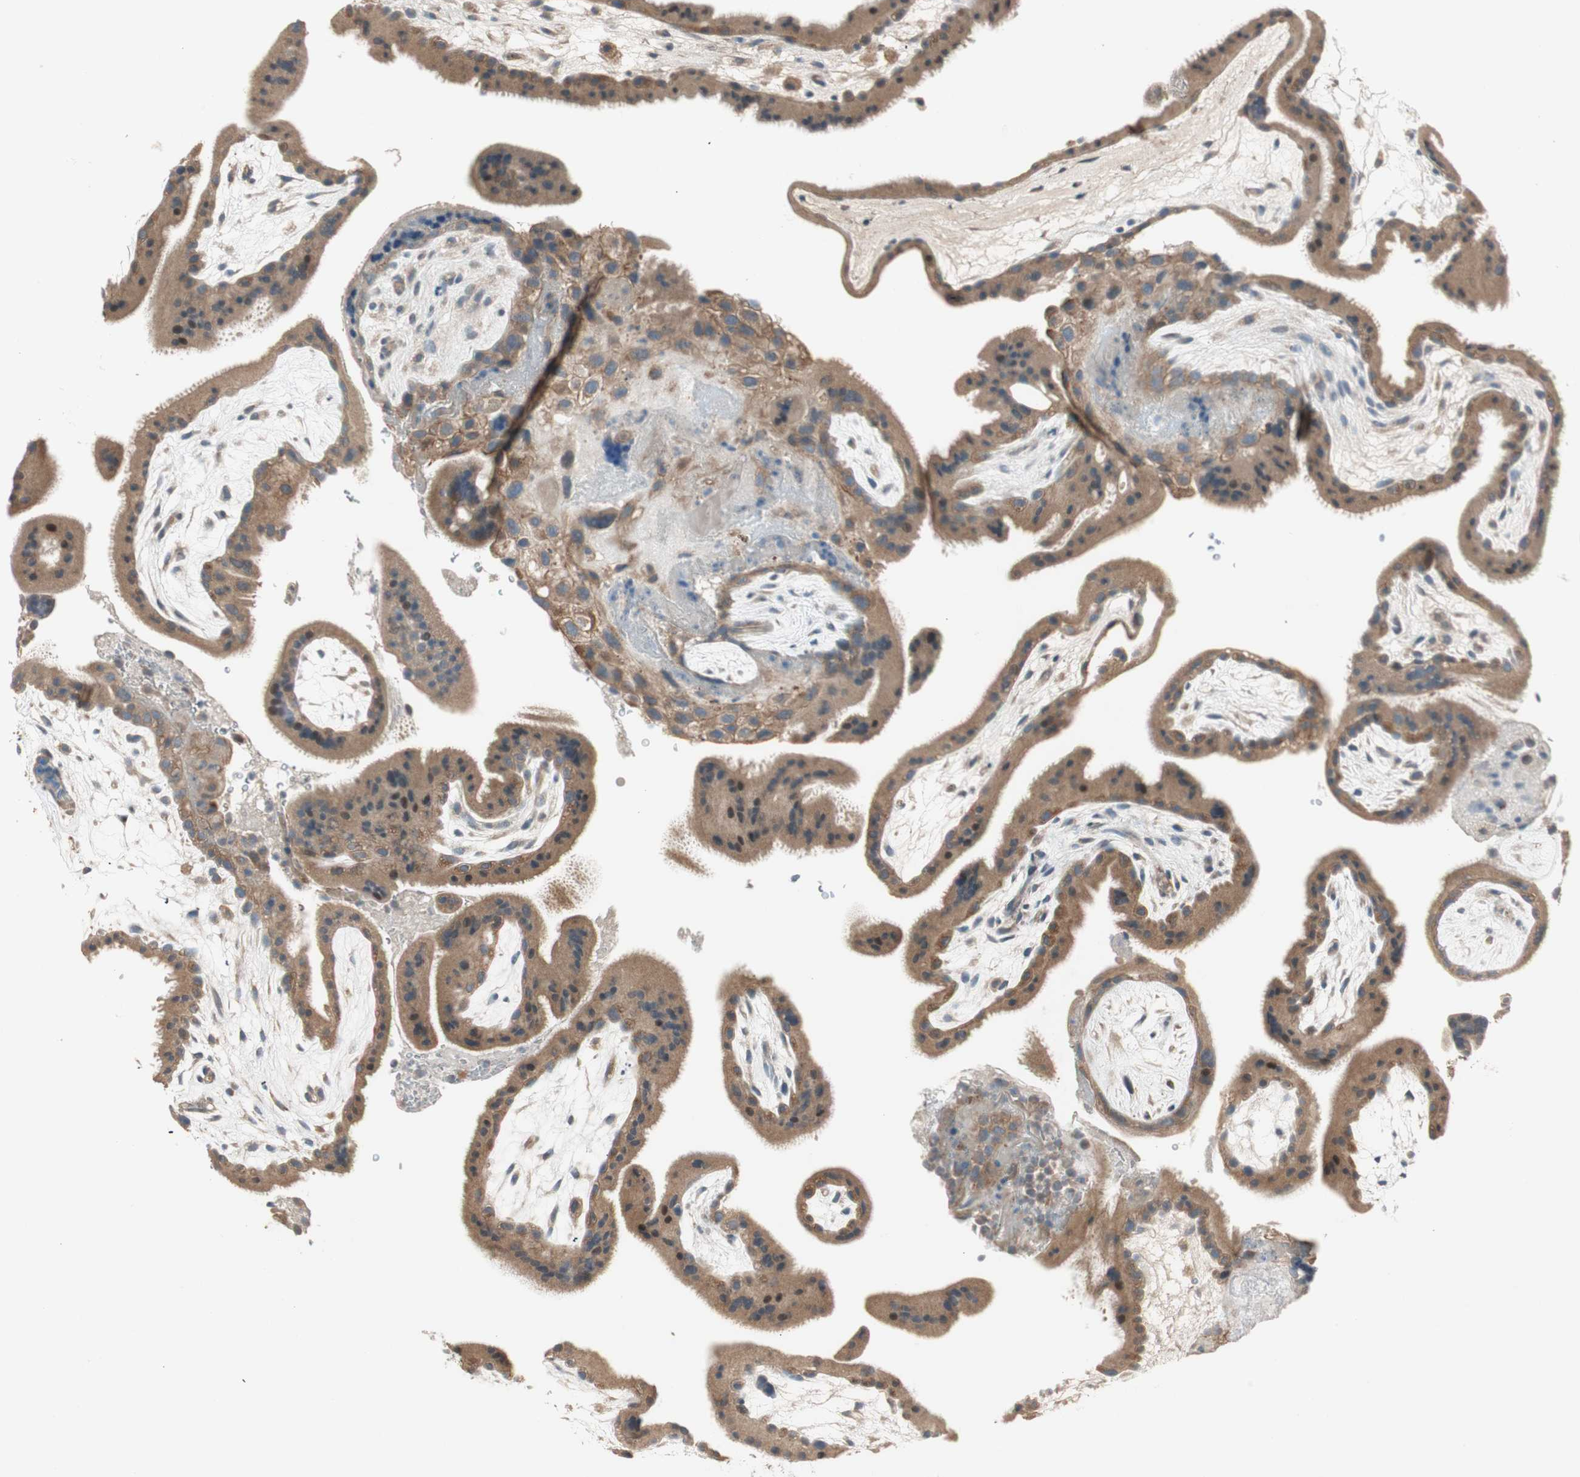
{"staining": {"intensity": "moderate", "quantity": ">75%", "location": "cytoplasmic/membranous"}, "tissue": "placenta", "cell_type": "Decidual cells", "image_type": "normal", "snomed": [{"axis": "morphology", "description": "Normal tissue, NOS"}, {"axis": "topography", "description": "Placenta"}], "caption": "A histopathology image of human placenta stained for a protein displays moderate cytoplasmic/membranous brown staining in decidual cells. (DAB = brown stain, brightfield microscopy at high magnification).", "gene": "NCLN", "patient": {"sex": "female", "age": 19}}